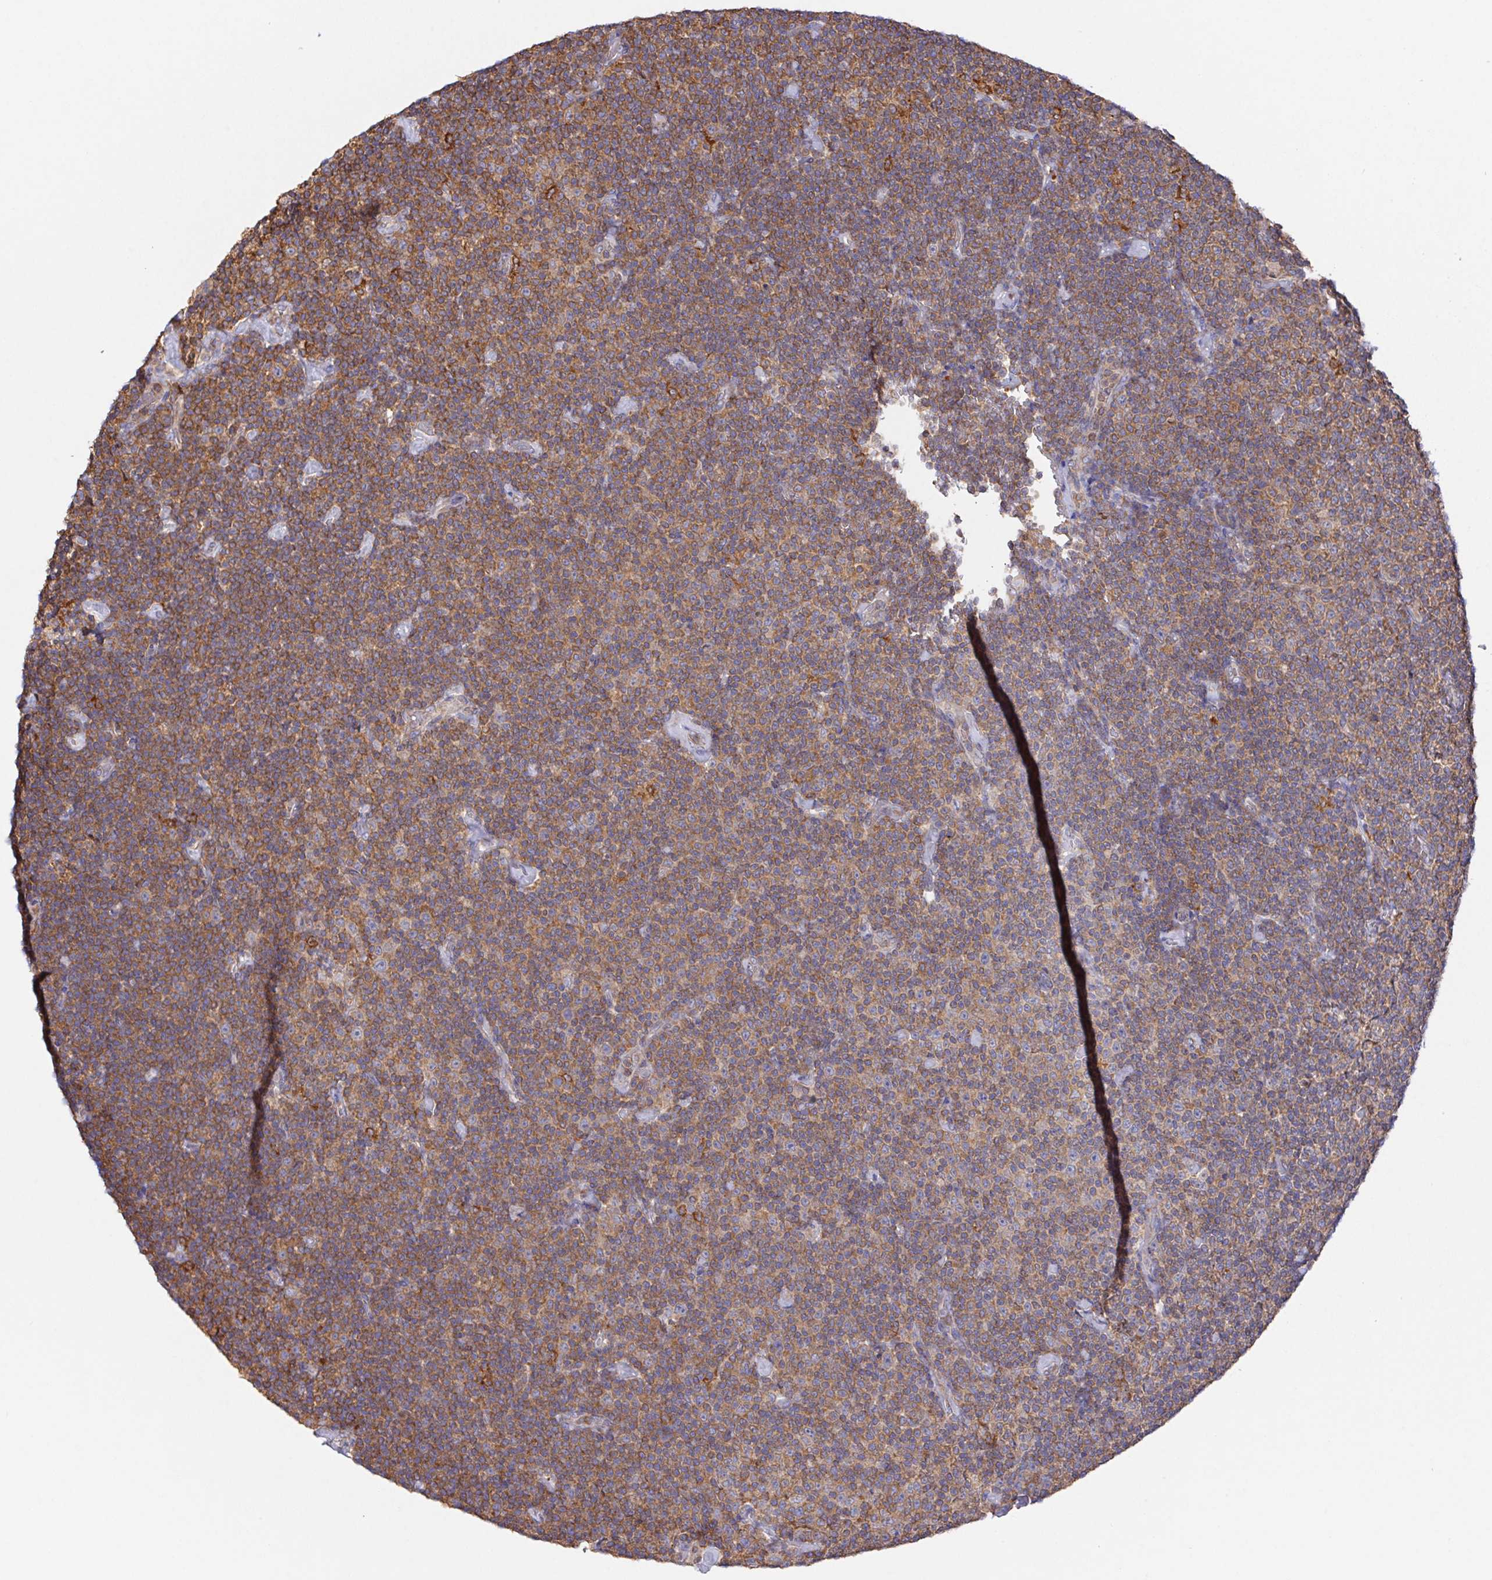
{"staining": {"intensity": "moderate", "quantity": ">75%", "location": "cytoplasmic/membranous"}, "tissue": "lymphoma", "cell_type": "Tumor cells", "image_type": "cancer", "snomed": [{"axis": "morphology", "description": "Malignant lymphoma, non-Hodgkin's type, Low grade"}, {"axis": "topography", "description": "Lymph node"}], "caption": "A micrograph showing moderate cytoplasmic/membranous staining in about >75% of tumor cells in low-grade malignant lymphoma, non-Hodgkin's type, as visualized by brown immunohistochemical staining.", "gene": "FAM241A", "patient": {"sex": "male", "age": 81}}